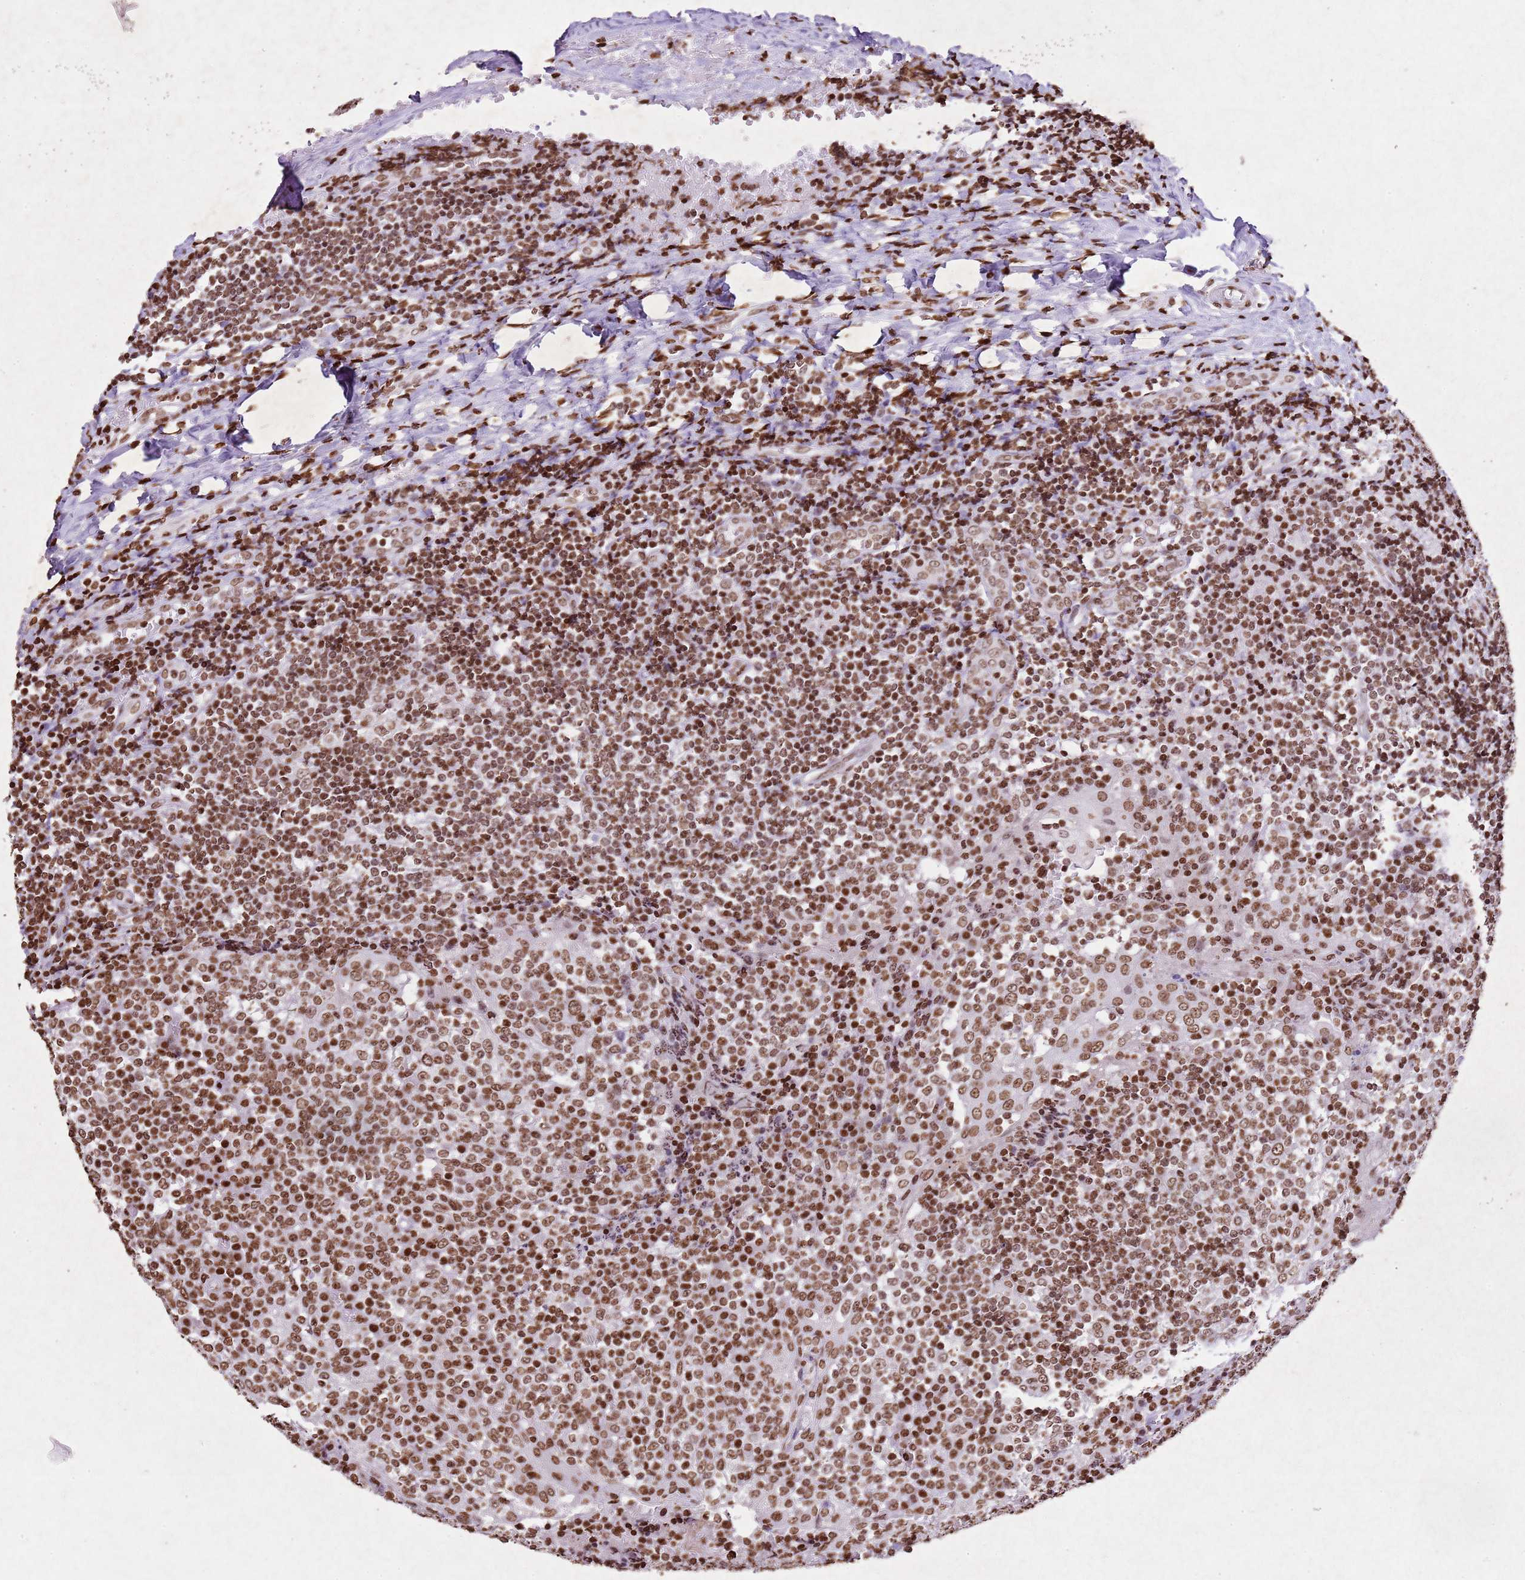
{"staining": {"intensity": "moderate", "quantity": ">75%", "location": "nuclear"}, "tissue": "tonsil", "cell_type": "Germinal center cells", "image_type": "normal", "snomed": [{"axis": "morphology", "description": "Normal tissue, NOS"}, {"axis": "topography", "description": "Tonsil"}], "caption": "An image of tonsil stained for a protein reveals moderate nuclear brown staining in germinal center cells. (Brightfield microscopy of DAB IHC at high magnification).", "gene": "BMAL1", "patient": {"sex": "female", "age": 19}}